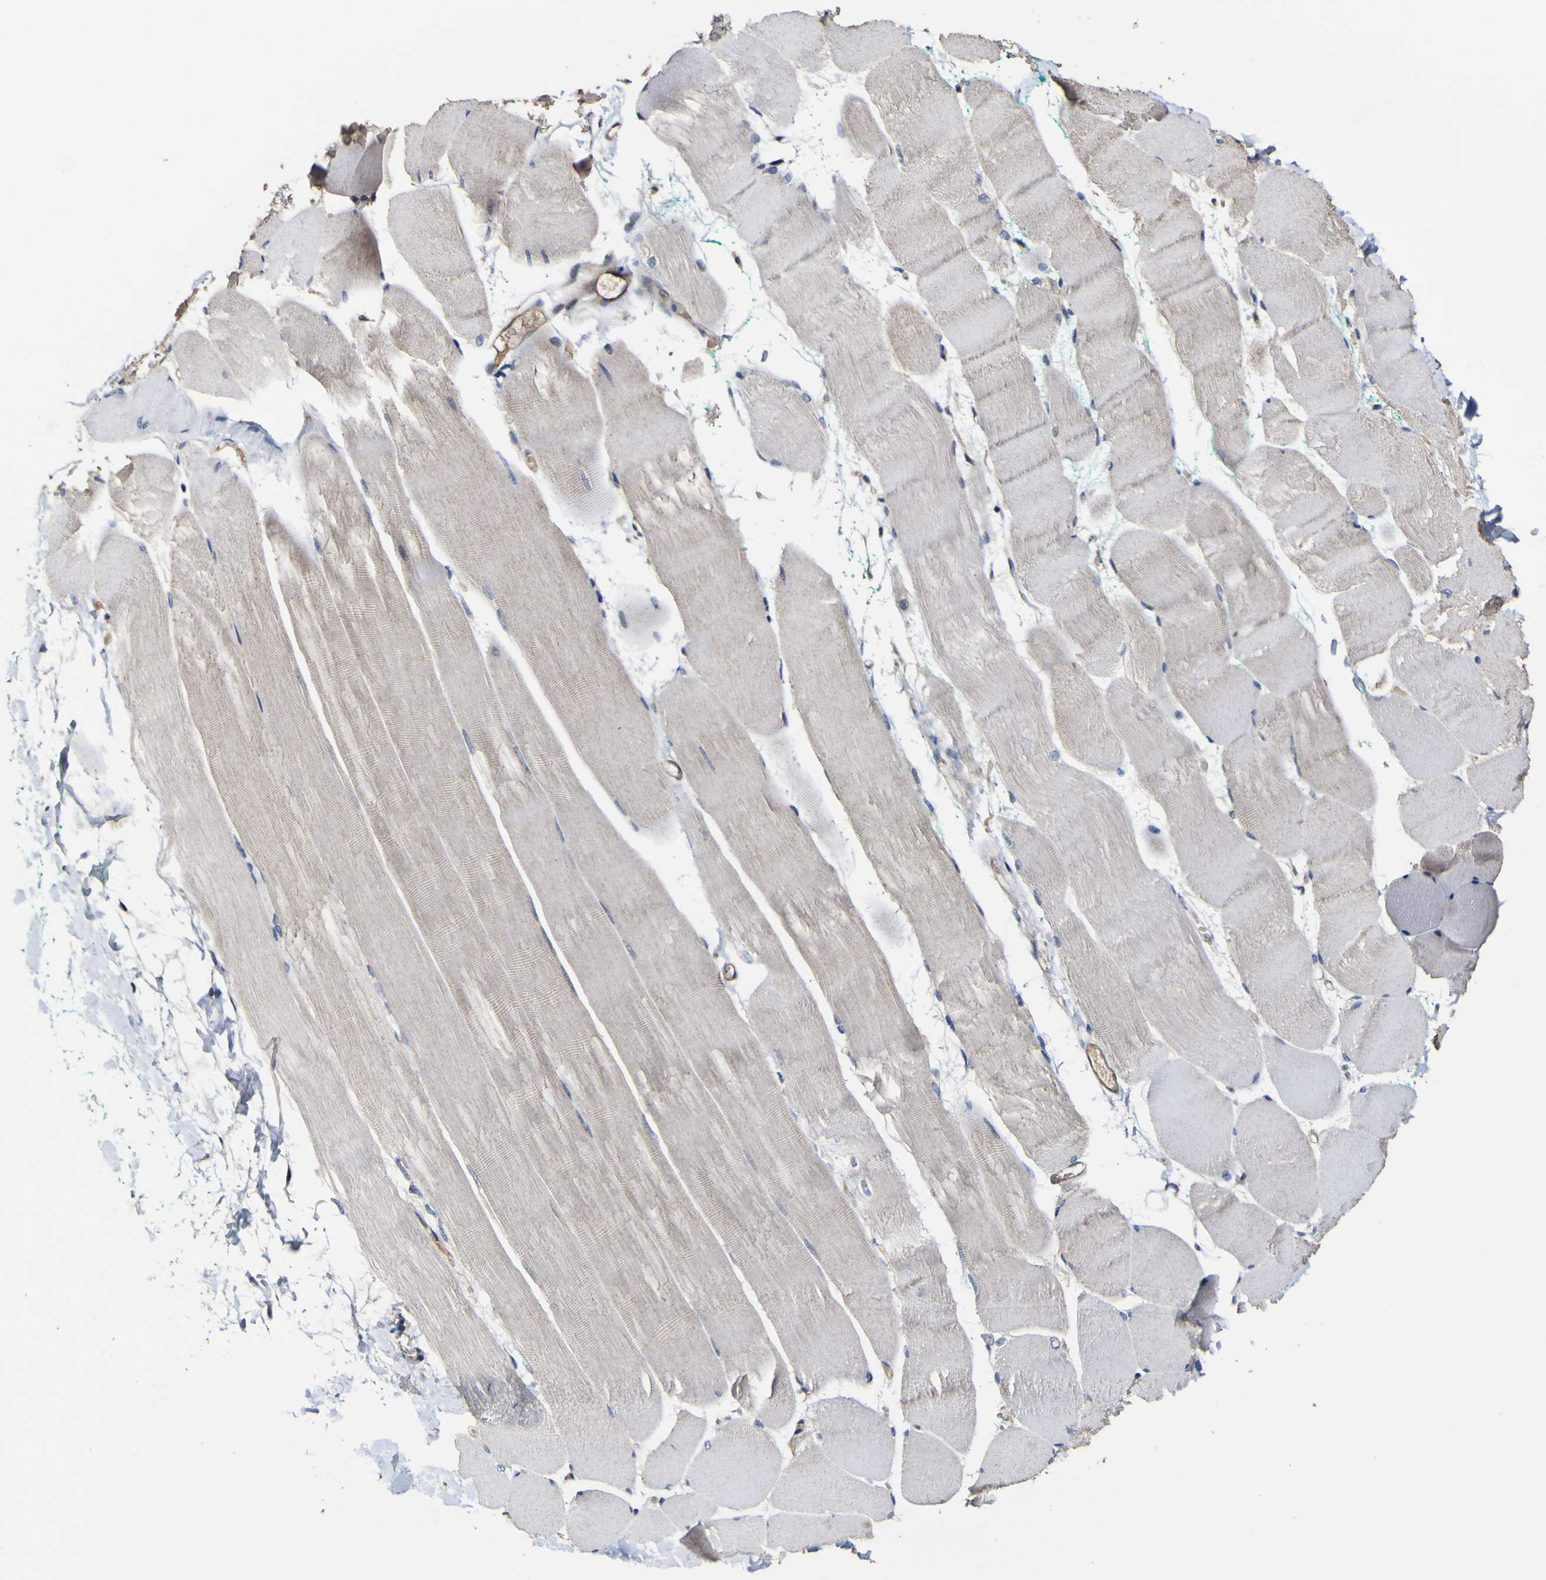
{"staining": {"intensity": "negative", "quantity": "none", "location": "none"}, "tissue": "skeletal muscle", "cell_type": "Myocytes", "image_type": "normal", "snomed": [{"axis": "morphology", "description": "Normal tissue, NOS"}, {"axis": "morphology", "description": "Squamous cell carcinoma, NOS"}, {"axis": "topography", "description": "Skeletal muscle"}], "caption": "DAB (3,3'-diaminobenzidine) immunohistochemical staining of normal skeletal muscle shows no significant staining in myocytes.", "gene": "CCL2", "patient": {"sex": "male", "age": 51}}